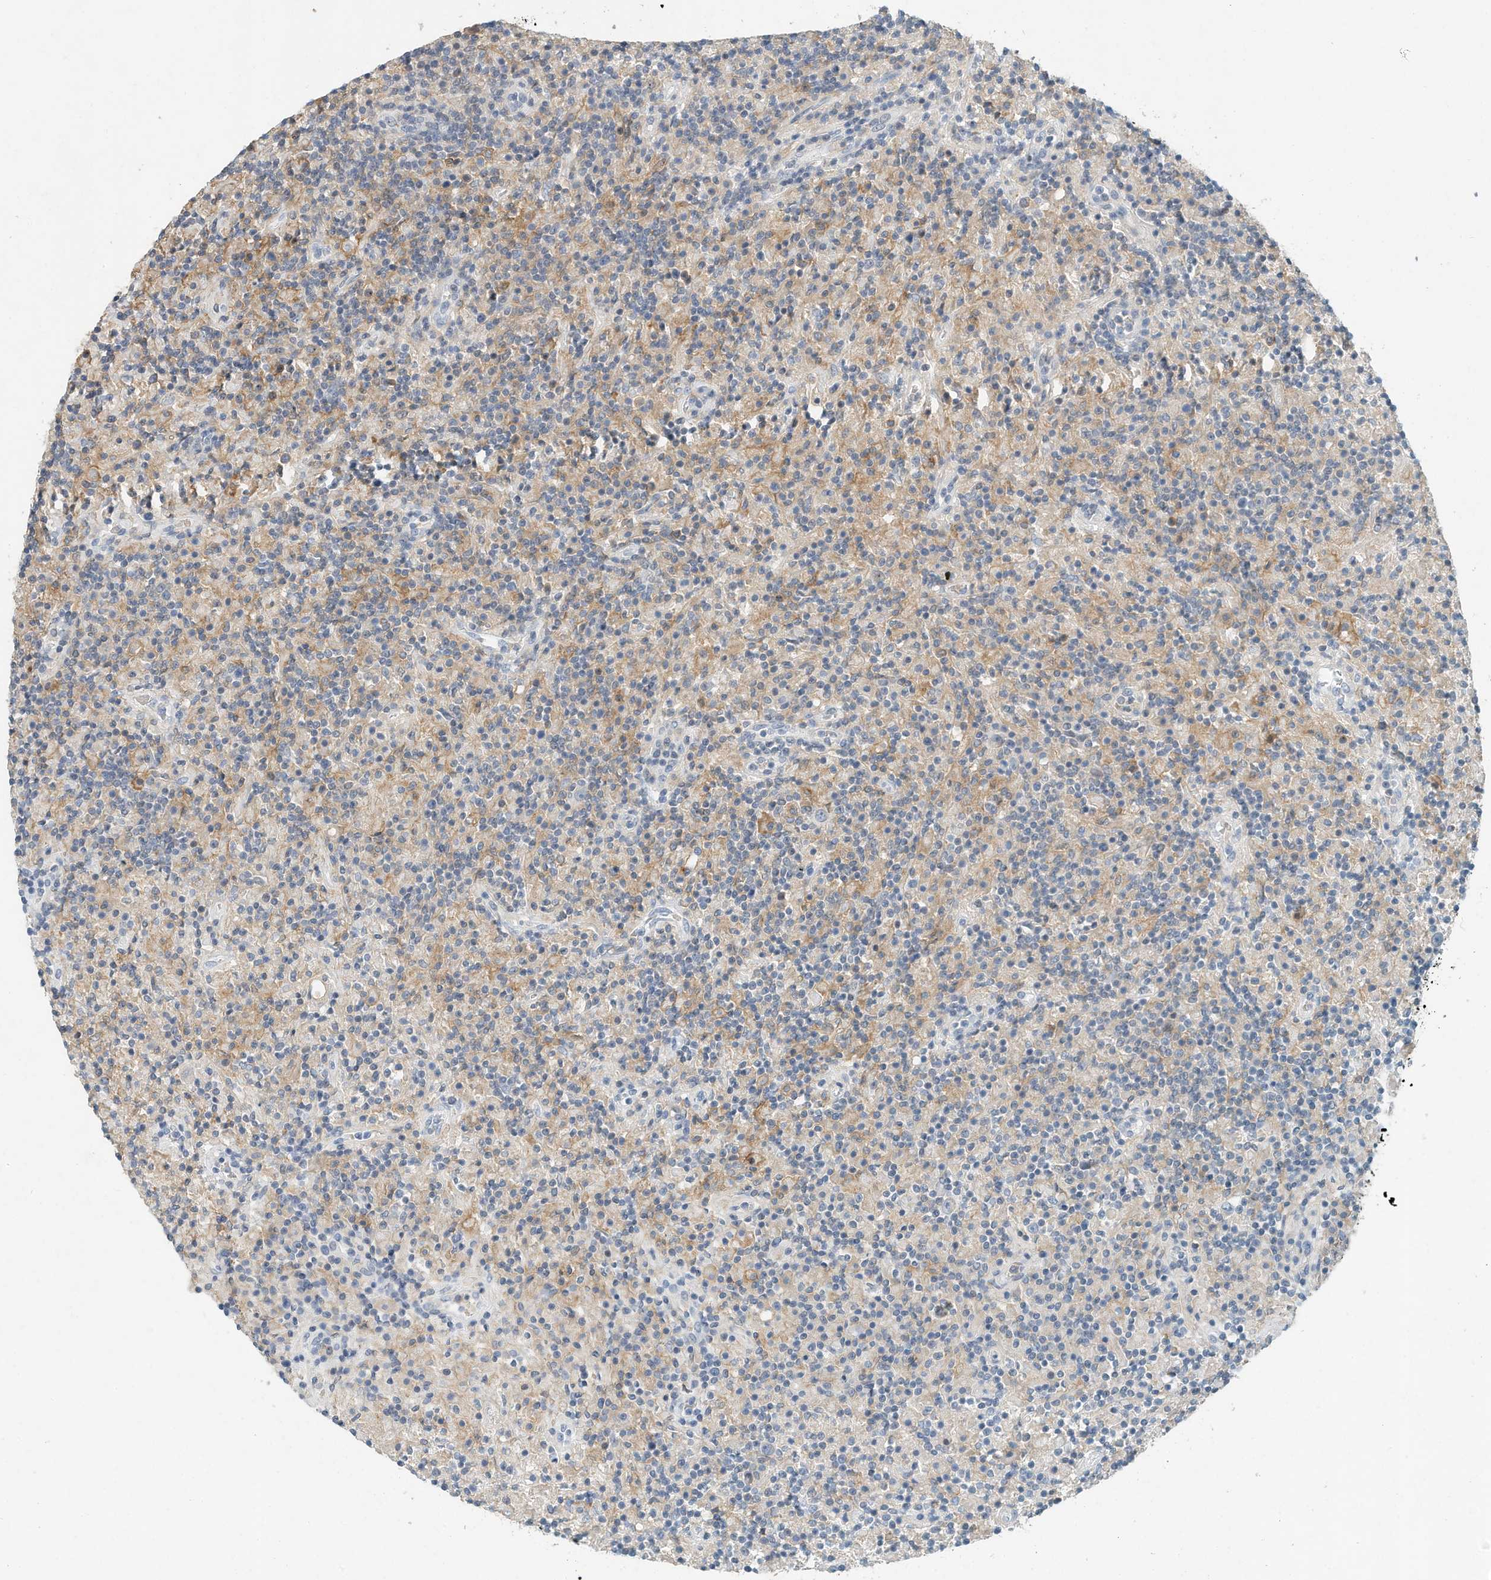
{"staining": {"intensity": "negative", "quantity": "none", "location": "none"}, "tissue": "lymphoma", "cell_type": "Tumor cells", "image_type": "cancer", "snomed": [{"axis": "morphology", "description": "Hodgkin's disease, NOS"}, {"axis": "topography", "description": "Lymph node"}], "caption": "High magnification brightfield microscopy of Hodgkin's disease stained with DAB (3,3'-diaminobenzidine) (brown) and counterstained with hematoxylin (blue): tumor cells show no significant staining. (DAB (3,3'-diaminobenzidine) immunohistochemistry (IHC), high magnification).", "gene": "MICAL1", "patient": {"sex": "male", "age": 70}}